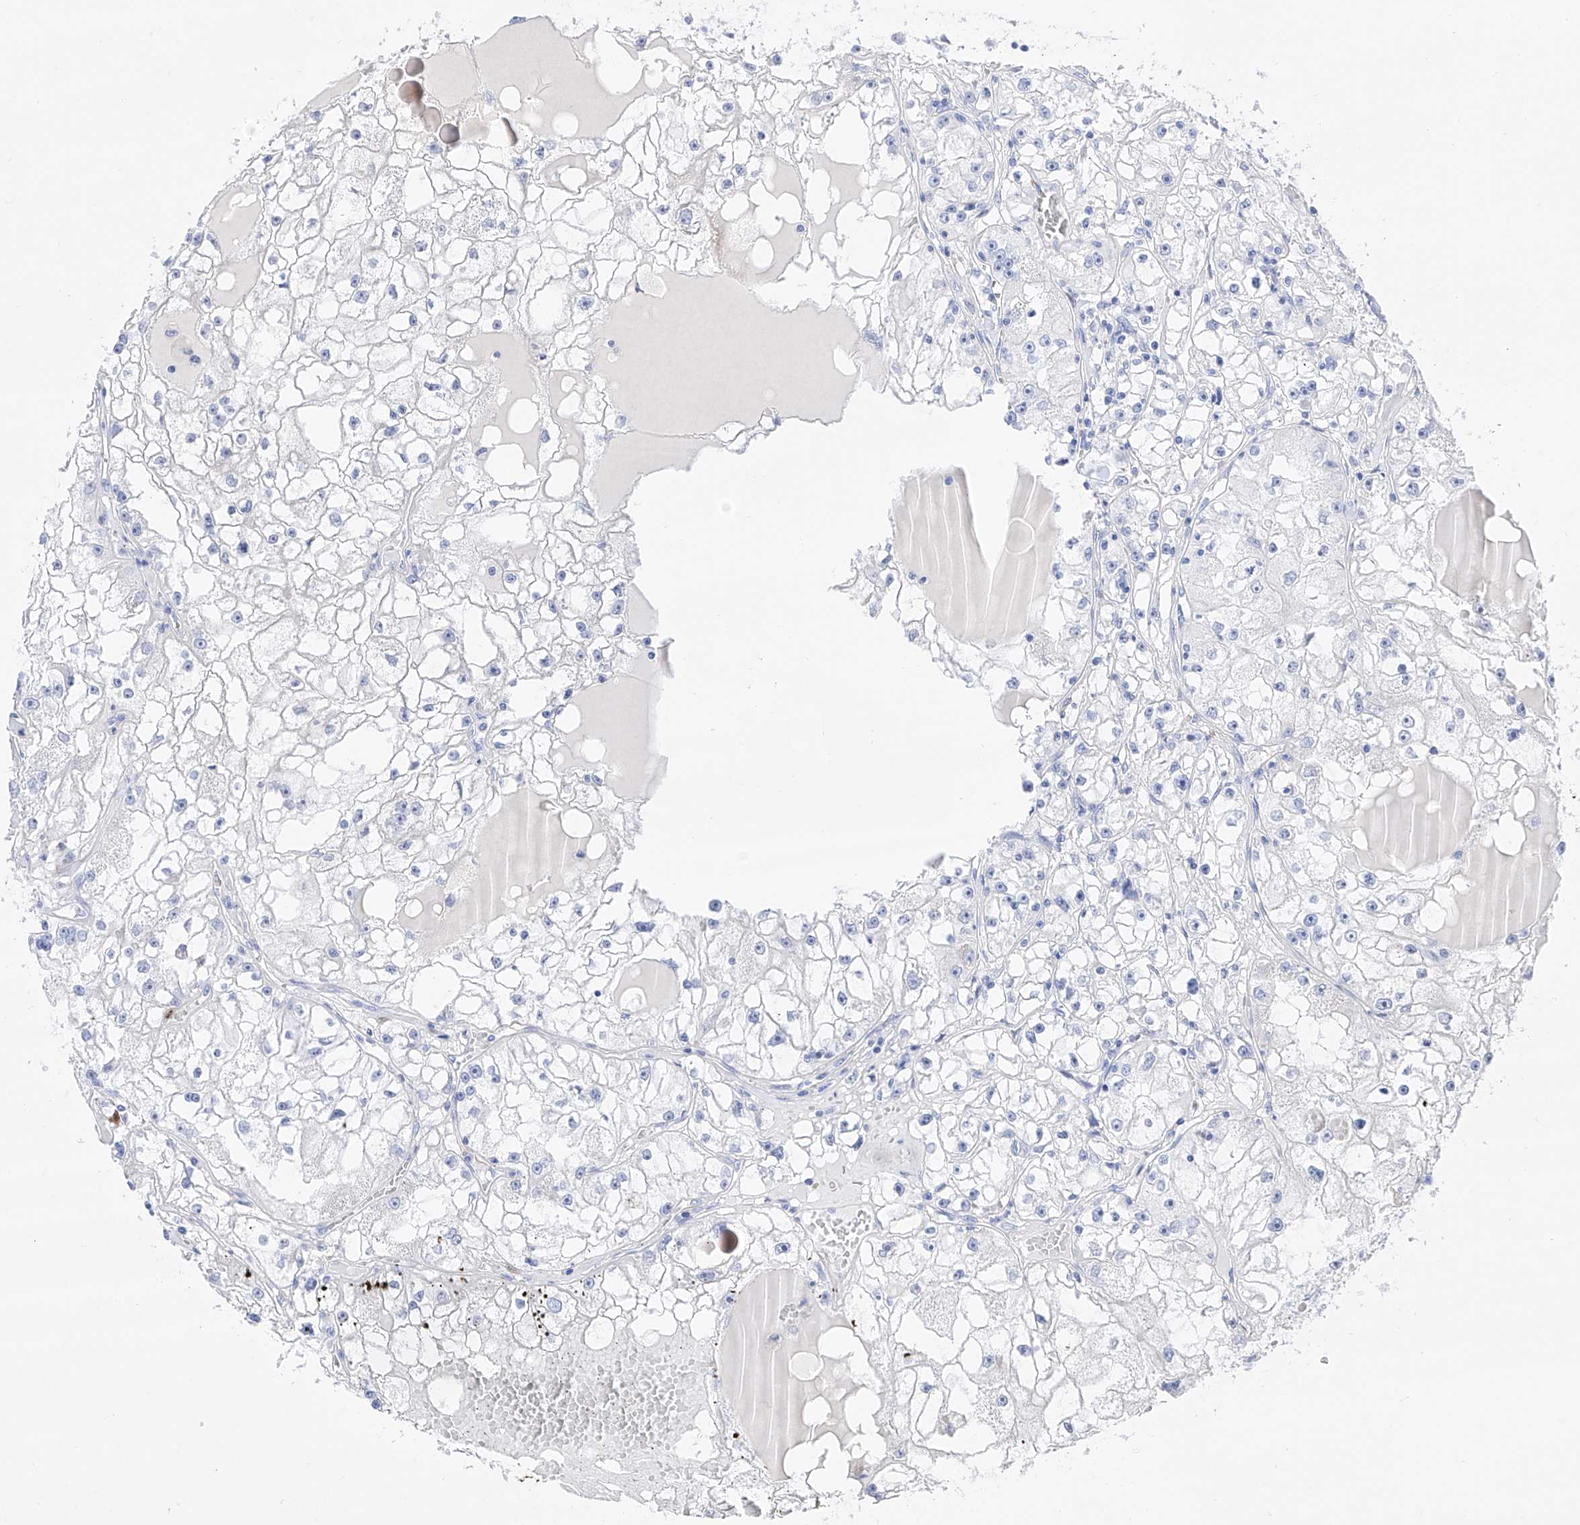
{"staining": {"intensity": "negative", "quantity": "none", "location": "none"}, "tissue": "renal cancer", "cell_type": "Tumor cells", "image_type": "cancer", "snomed": [{"axis": "morphology", "description": "Adenocarcinoma, NOS"}, {"axis": "topography", "description": "Kidney"}], "caption": "Immunohistochemistry (IHC) of human renal adenocarcinoma displays no staining in tumor cells. The staining was performed using DAB (3,3'-diaminobenzidine) to visualize the protein expression in brown, while the nuclei were stained in blue with hematoxylin (Magnification: 20x).", "gene": "TRPC7", "patient": {"sex": "male", "age": 56}}